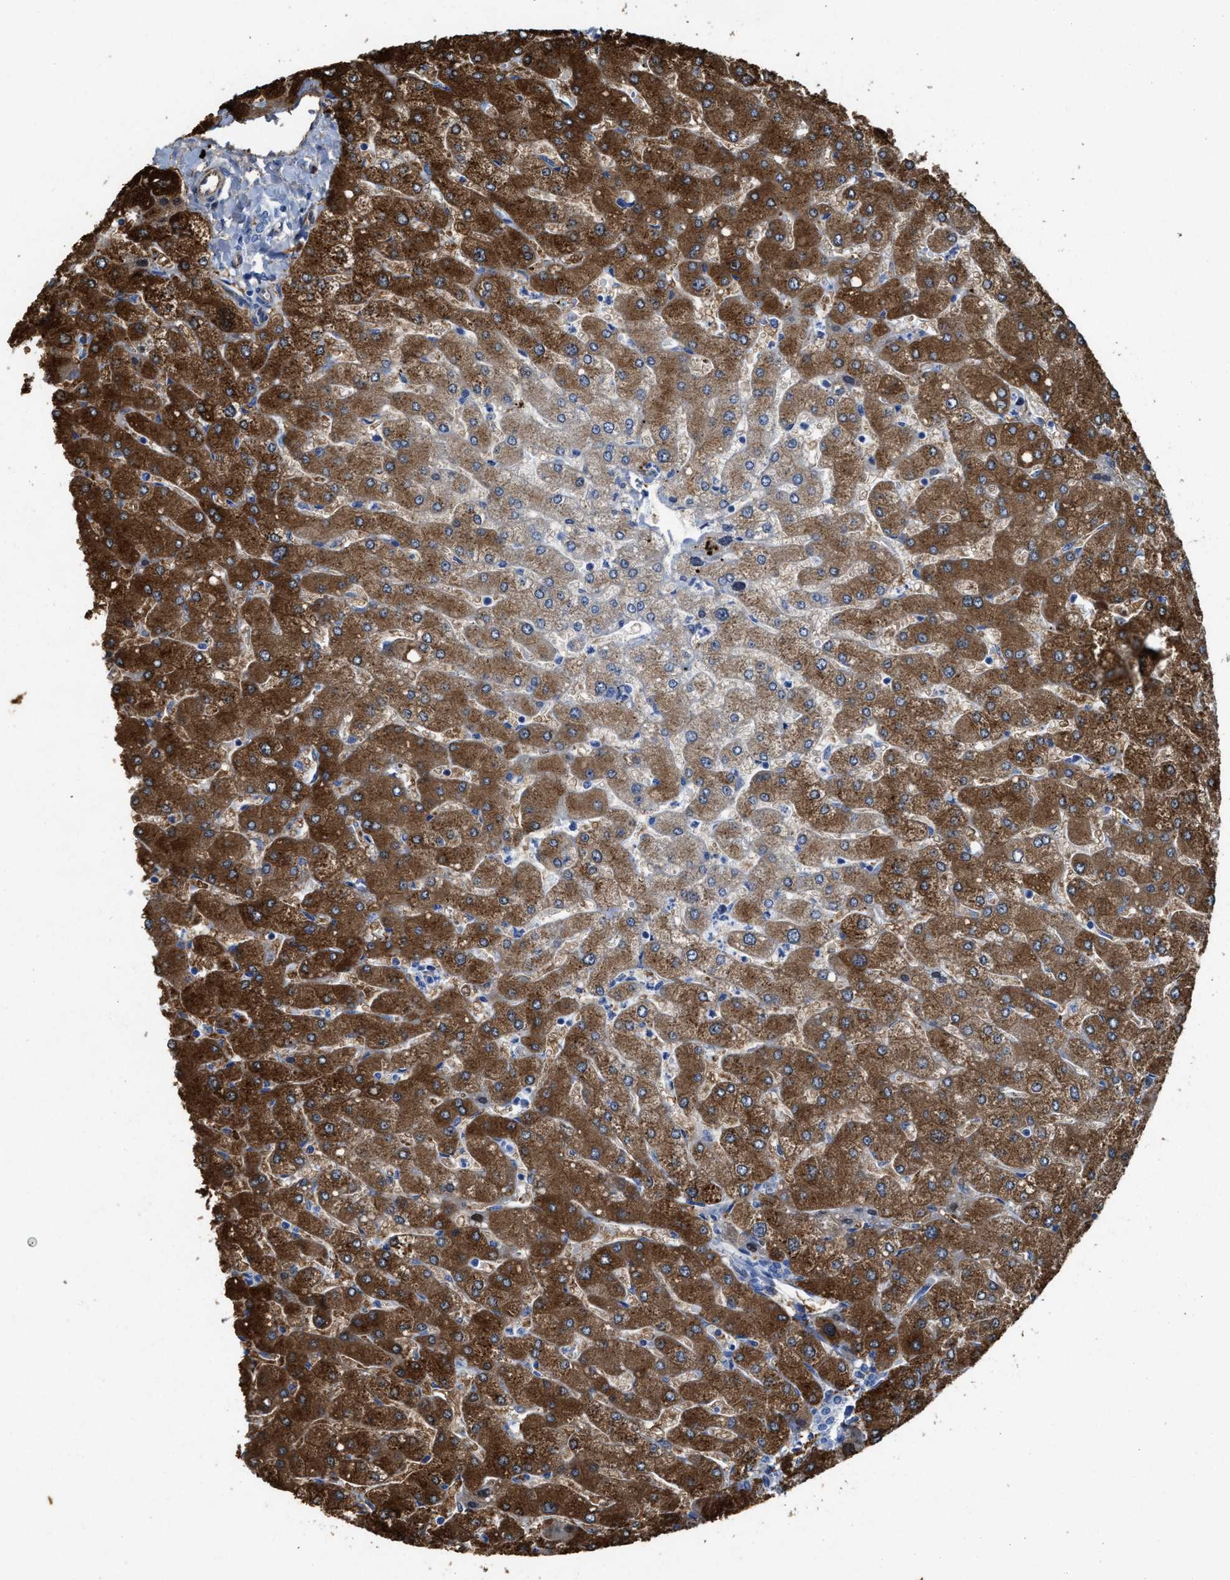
{"staining": {"intensity": "negative", "quantity": "none", "location": "none"}, "tissue": "liver", "cell_type": "Cholangiocytes", "image_type": "normal", "snomed": [{"axis": "morphology", "description": "Normal tissue, NOS"}, {"axis": "topography", "description": "Liver"}], "caption": "Cholangiocytes are negative for protein expression in unremarkable human liver. (DAB (3,3'-diaminobenzidine) immunohistochemistry (IHC) with hematoxylin counter stain).", "gene": "ASS1", "patient": {"sex": "male", "age": 55}}